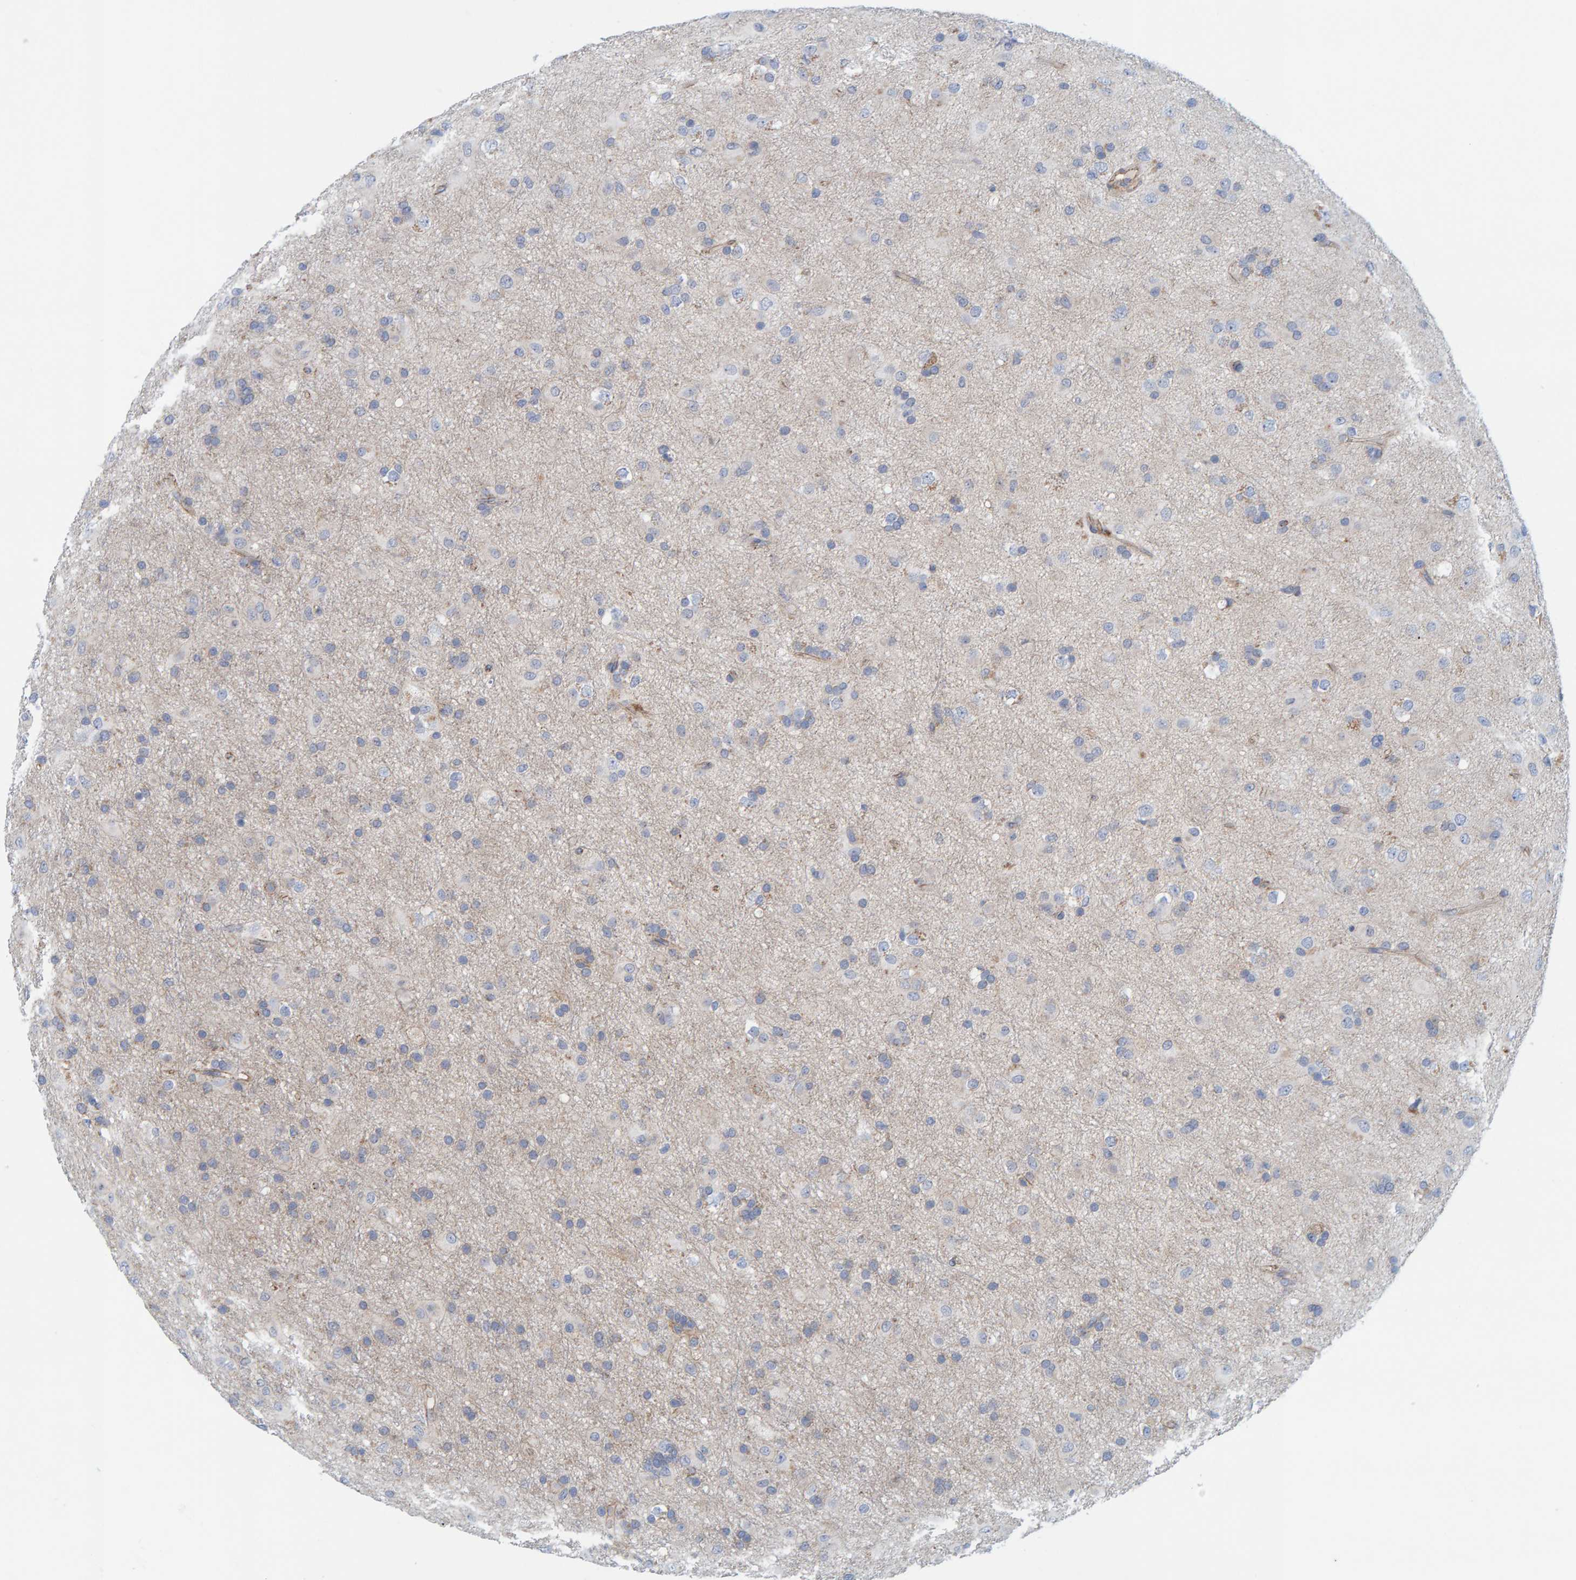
{"staining": {"intensity": "negative", "quantity": "none", "location": "none"}, "tissue": "glioma", "cell_type": "Tumor cells", "image_type": "cancer", "snomed": [{"axis": "morphology", "description": "Glioma, malignant, Low grade"}, {"axis": "topography", "description": "Brain"}], "caption": "Immunohistochemistry of human malignant glioma (low-grade) demonstrates no staining in tumor cells.", "gene": "KRBA2", "patient": {"sex": "male", "age": 65}}